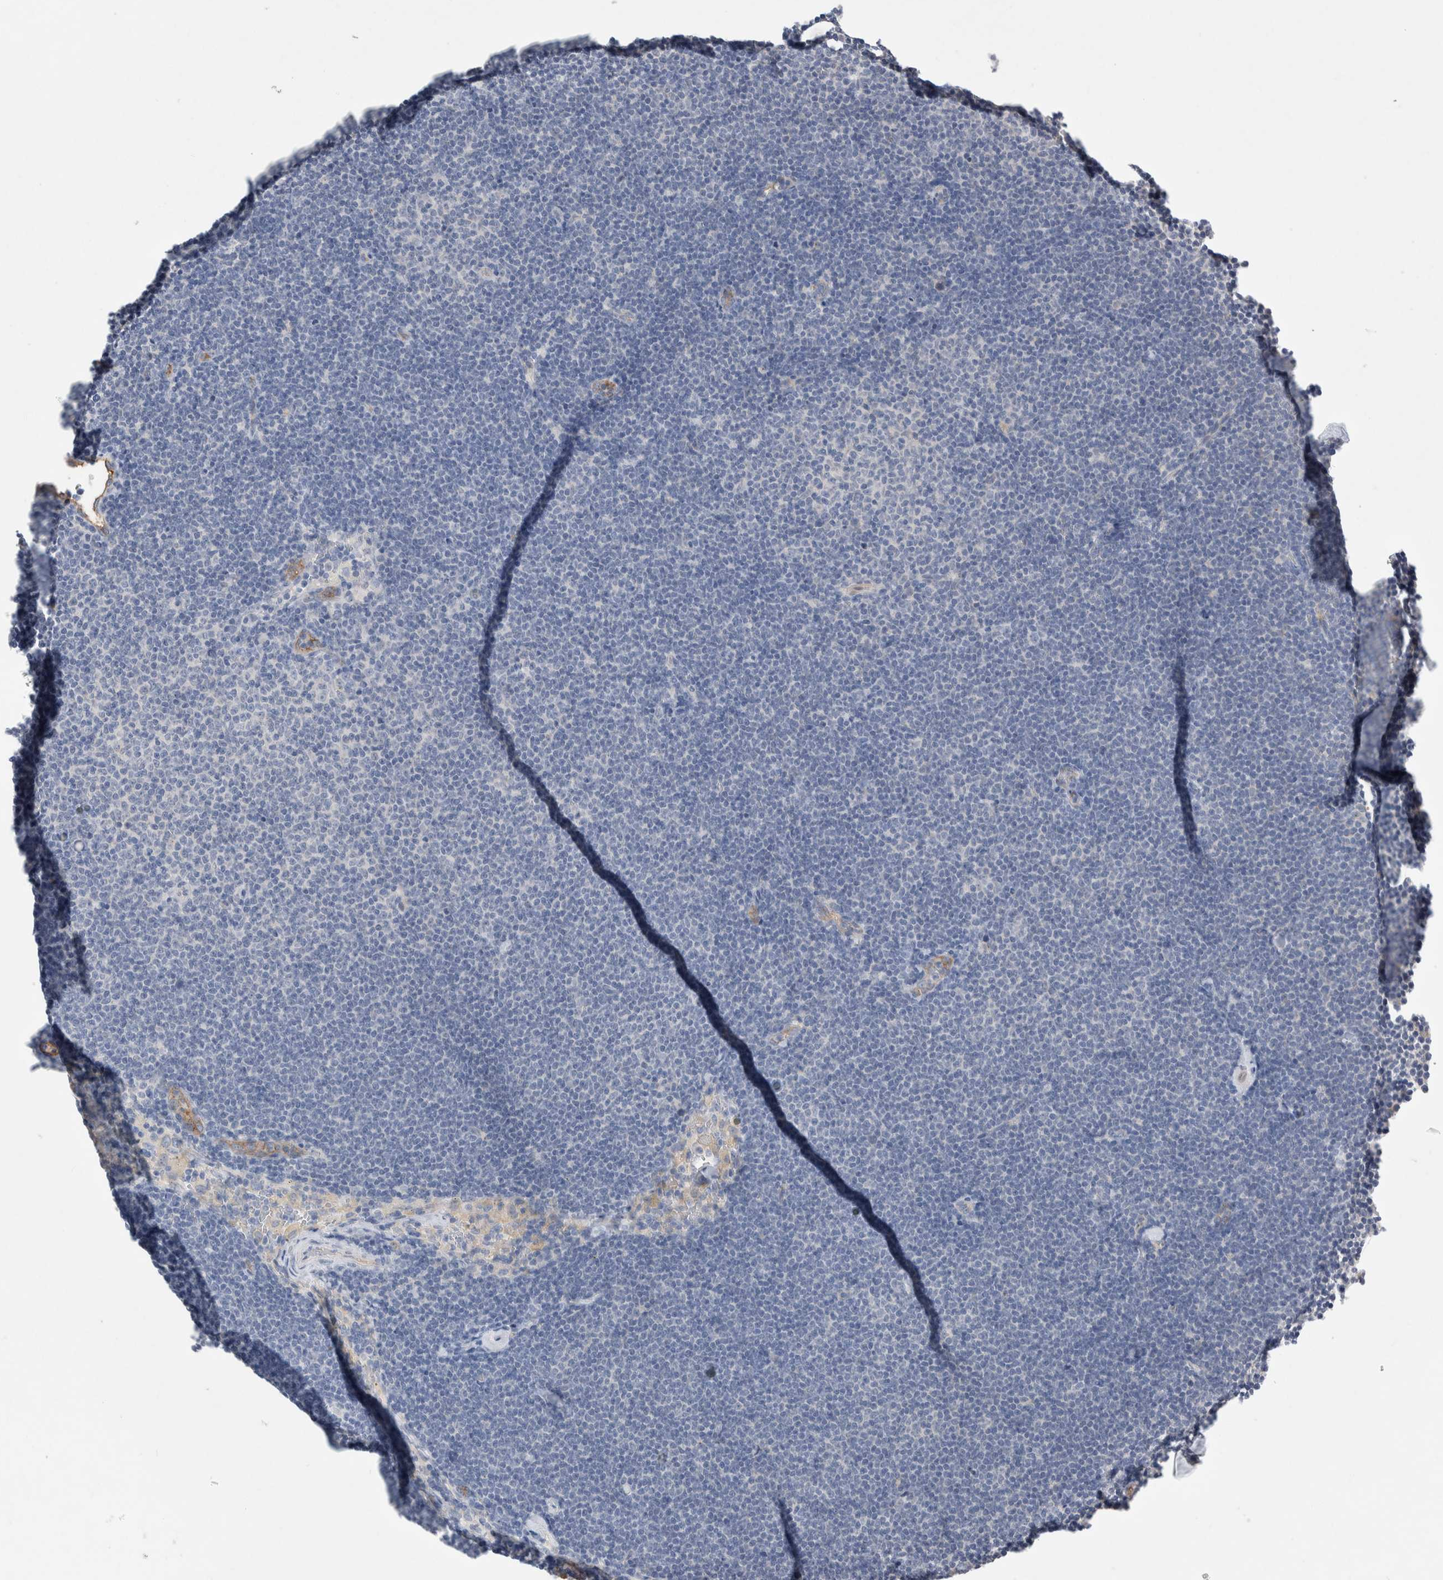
{"staining": {"intensity": "negative", "quantity": "none", "location": "none"}, "tissue": "lymphoma", "cell_type": "Tumor cells", "image_type": "cancer", "snomed": [{"axis": "morphology", "description": "Malignant lymphoma, non-Hodgkin's type, Low grade"}, {"axis": "topography", "description": "Lymph node"}], "caption": "Immunohistochemistry (IHC) of low-grade malignant lymphoma, non-Hodgkin's type reveals no positivity in tumor cells.", "gene": "CEP131", "patient": {"sex": "female", "age": 53}}